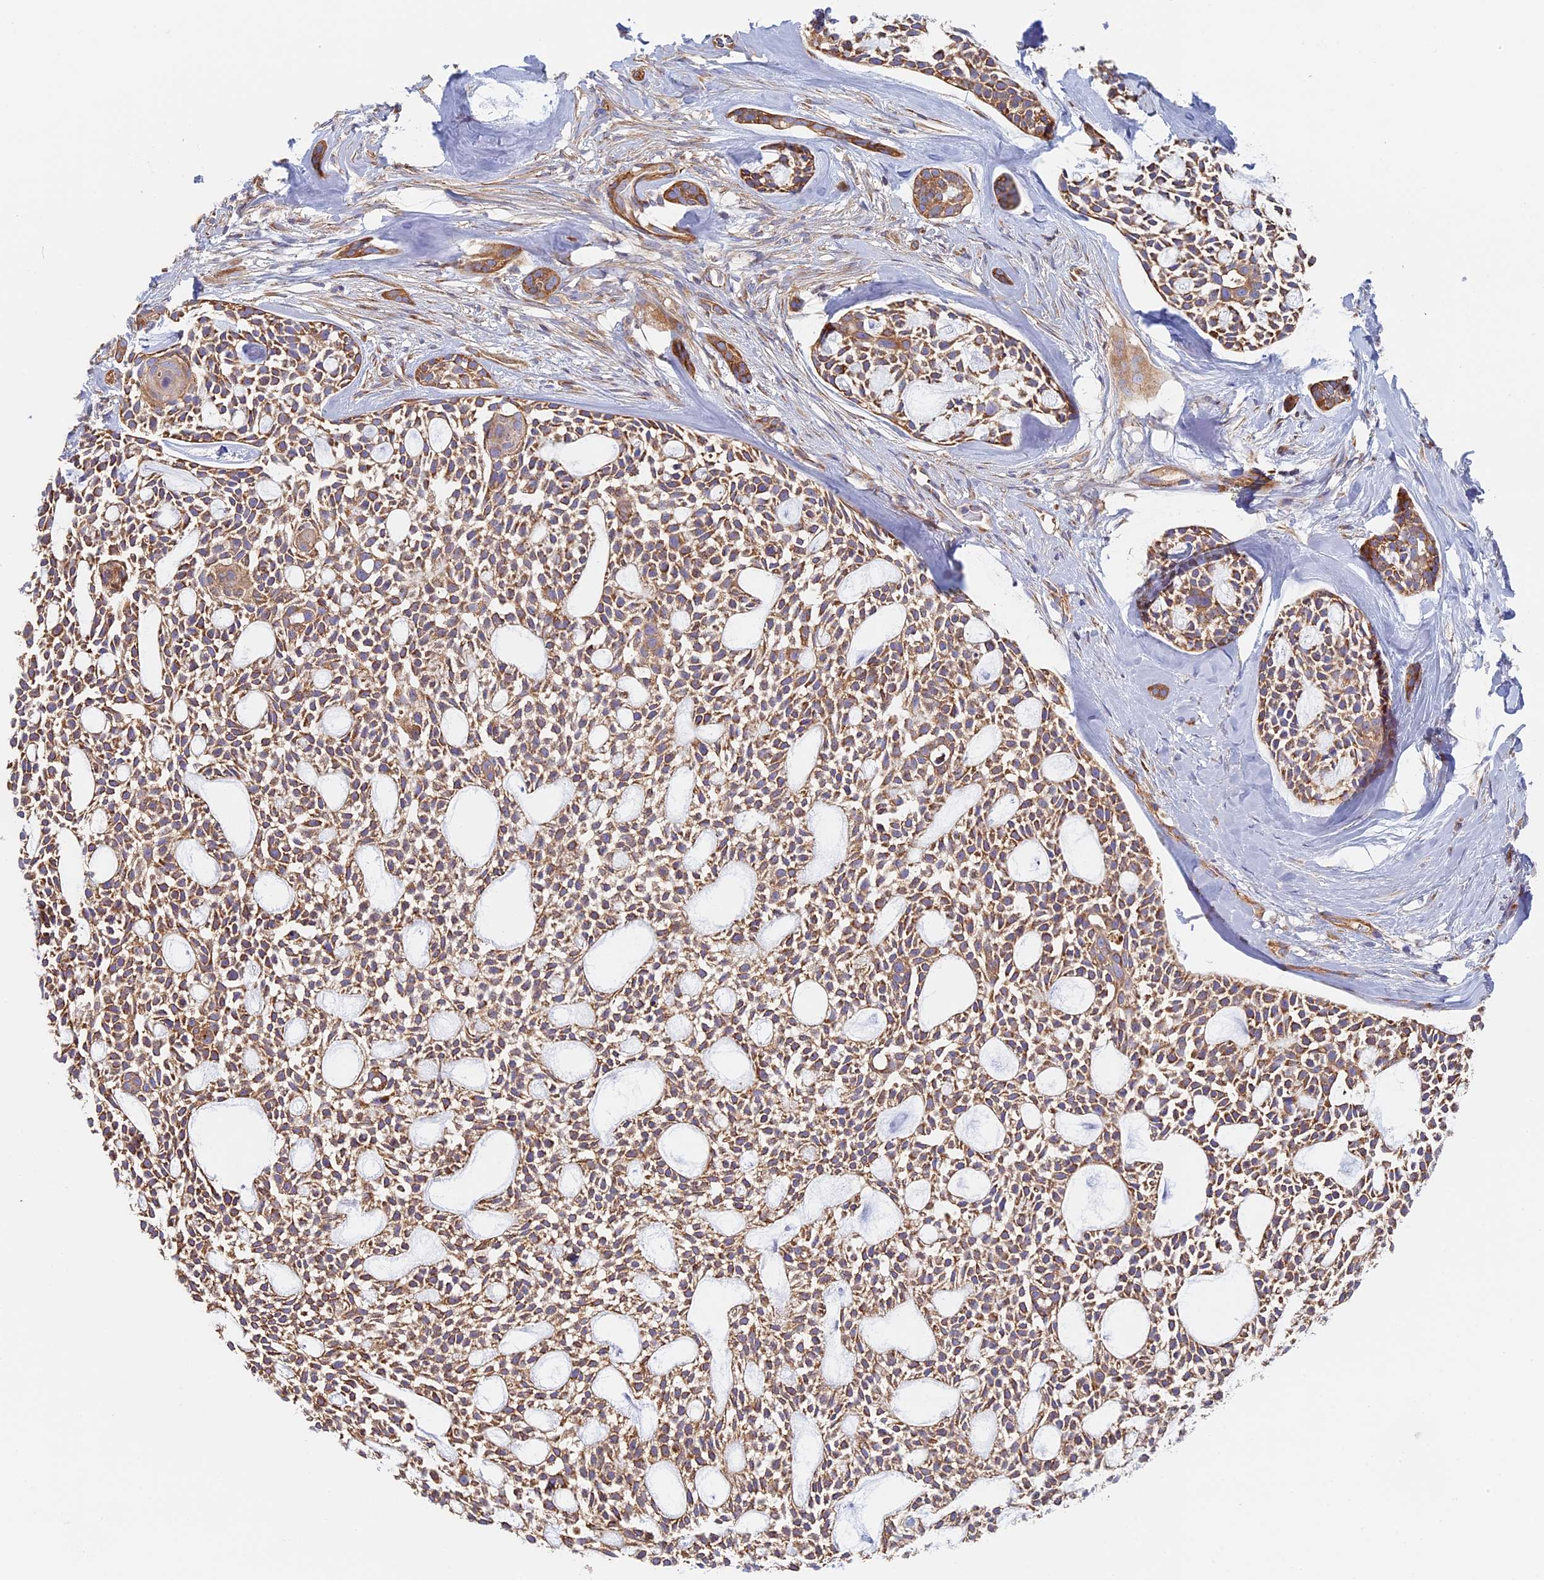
{"staining": {"intensity": "moderate", "quantity": ">75%", "location": "cytoplasmic/membranous"}, "tissue": "head and neck cancer", "cell_type": "Tumor cells", "image_type": "cancer", "snomed": [{"axis": "morphology", "description": "Adenocarcinoma, NOS"}, {"axis": "topography", "description": "Subcutis"}, {"axis": "topography", "description": "Head-Neck"}], "caption": "A high-resolution image shows immunohistochemistry (IHC) staining of head and neck cancer, which exhibits moderate cytoplasmic/membranous positivity in about >75% of tumor cells.", "gene": "DDA1", "patient": {"sex": "female", "age": 73}}